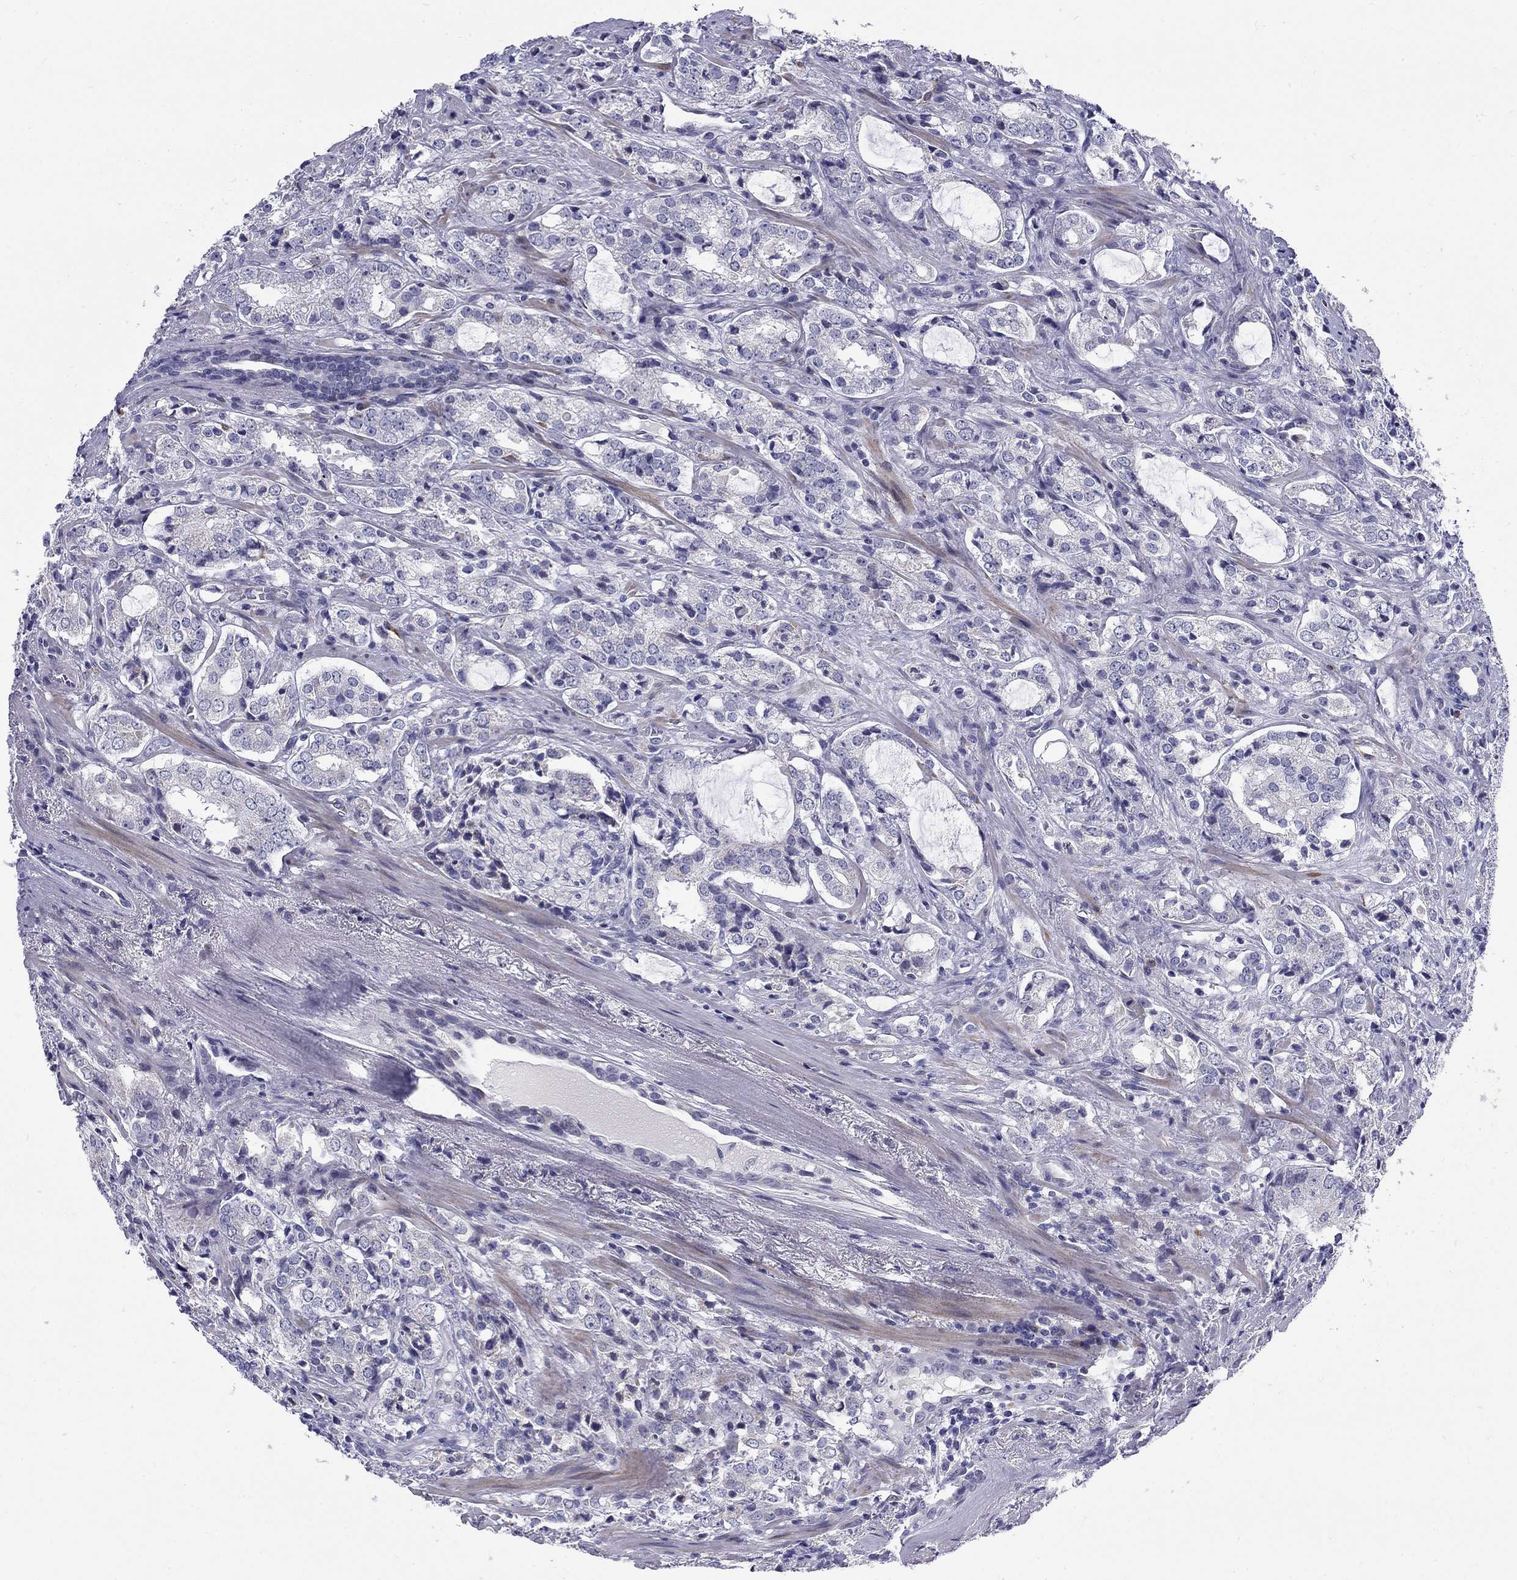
{"staining": {"intensity": "negative", "quantity": "none", "location": "none"}, "tissue": "prostate cancer", "cell_type": "Tumor cells", "image_type": "cancer", "snomed": [{"axis": "morphology", "description": "Adenocarcinoma, NOS"}, {"axis": "topography", "description": "Prostate"}], "caption": "This is a micrograph of IHC staining of adenocarcinoma (prostate), which shows no staining in tumor cells.", "gene": "C8orf88", "patient": {"sex": "male", "age": 66}}